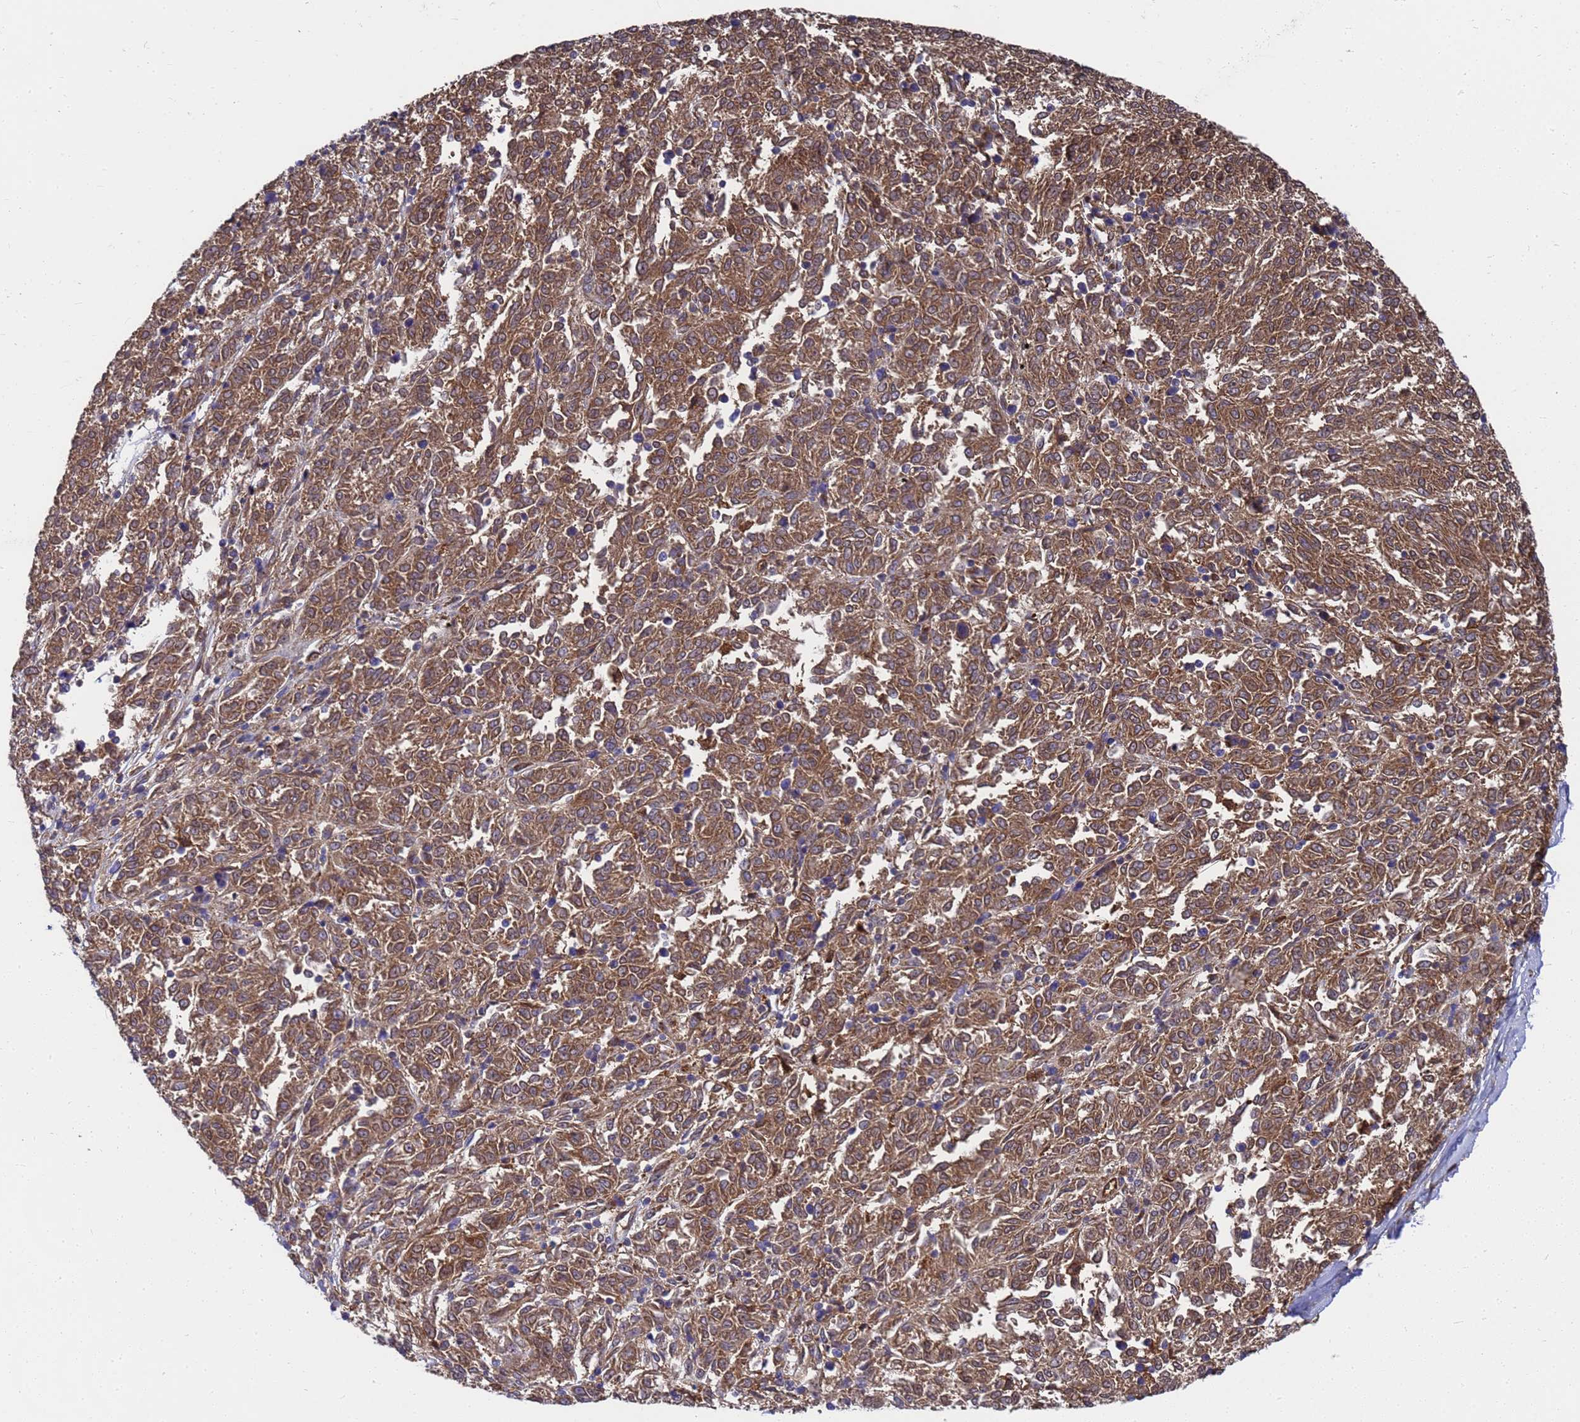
{"staining": {"intensity": "moderate", "quantity": ">75%", "location": "cytoplasmic/membranous"}, "tissue": "melanoma", "cell_type": "Tumor cells", "image_type": "cancer", "snomed": [{"axis": "morphology", "description": "Malignant melanoma, NOS"}, {"axis": "topography", "description": "Skin"}], "caption": "Protein expression analysis of malignant melanoma exhibits moderate cytoplasmic/membranous positivity in about >75% of tumor cells.", "gene": "SLC35E2B", "patient": {"sex": "female", "age": 72}}